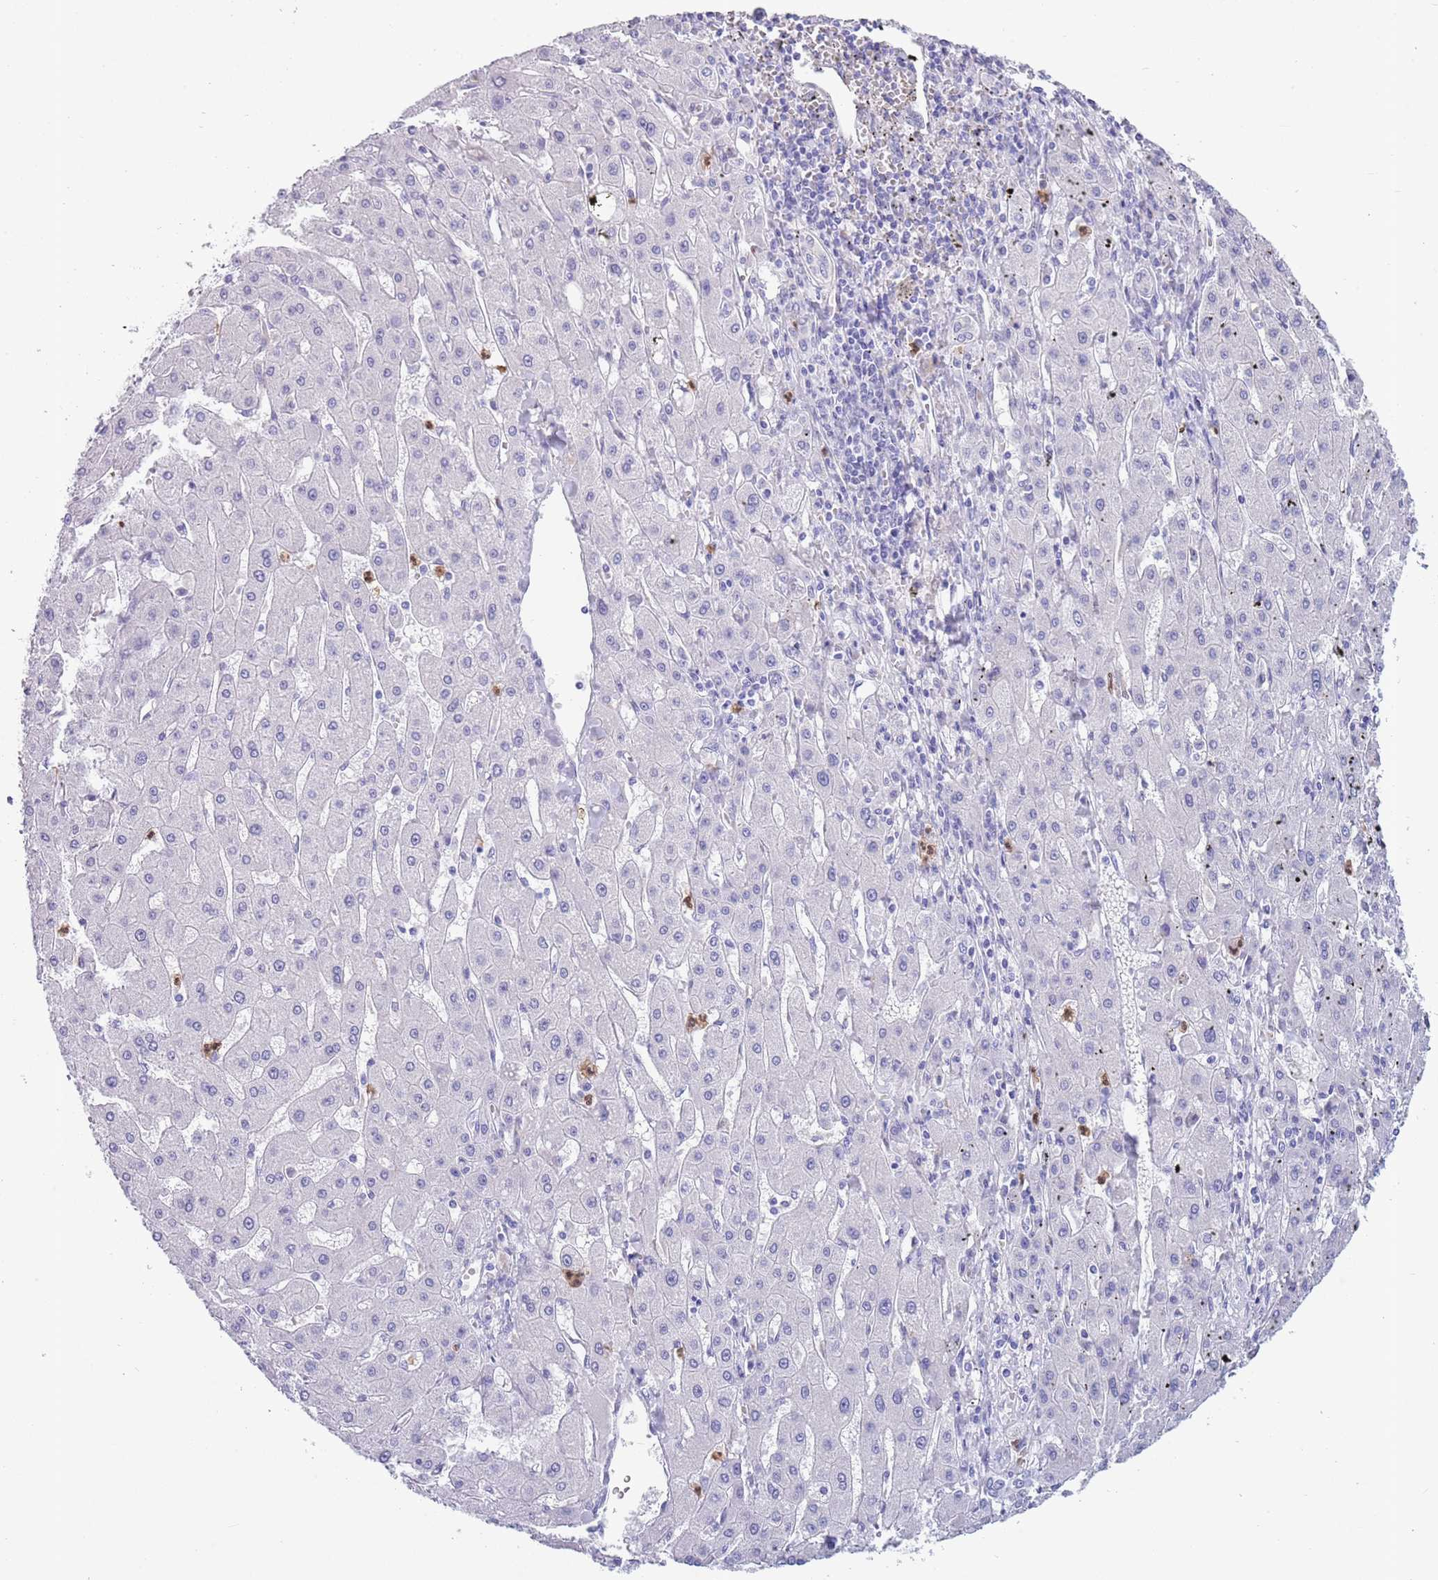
{"staining": {"intensity": "negative", "quantity": "none", "location": "none"}, "tissue": "liver cancer", "cell_type": "Tumor cells", "image_type": "cancer", "snomed": [{"axis": "morphology", "description": "Carcinoma, Hepatocellular, NOS"}, {"axis": "topography", "description": "Liver"}], "caption": "Liver cancer (hepatocellular carcinoma) was stained to show a protein in brown. There is no significant staining in tumor cells.", "gene": "ZFP2", "patient": {"sex": "male", "age": 72}}